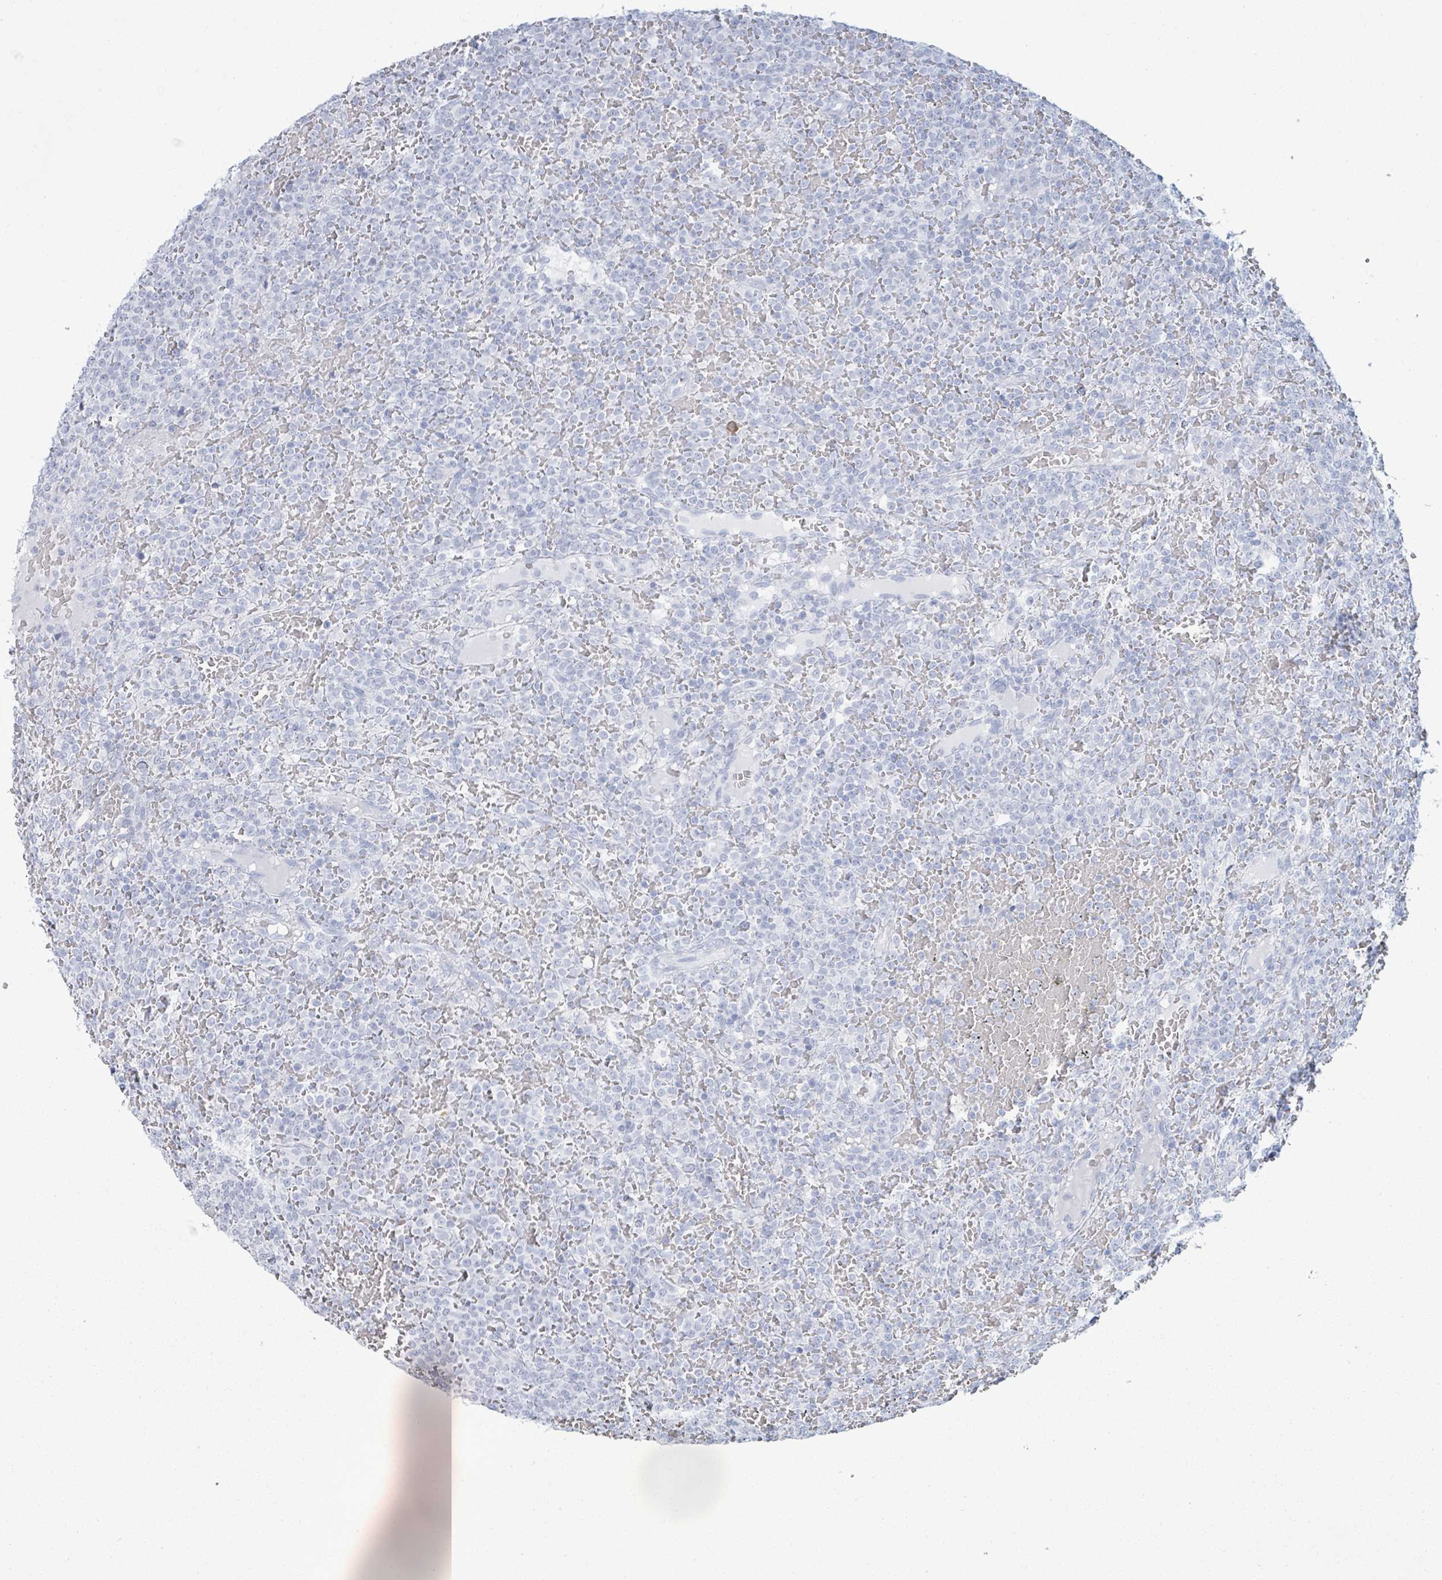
{"staining": {"intensity": "negative", "quantity": "none", "location": "none"}, "tissue": "lymphoma", "cell_type": "Tumor cells", "image_type": "cancer", "snomed": [{"axis": "morphology", "description": "Malignant lymphoma, non-Hodgkin's type, Low grade"}, {"axis": "topography", "description": "Spleen"}], "caption": "Immunohistochemistry (IHC) image of neoplastic tissue: low-grade malignant lymphoma, non-Hodgkin's type stained with DAB exhibits no significant protein positivity in tumor cells.", "gene": "PGA3", "patient": {"sex": "male", "age": 60}}